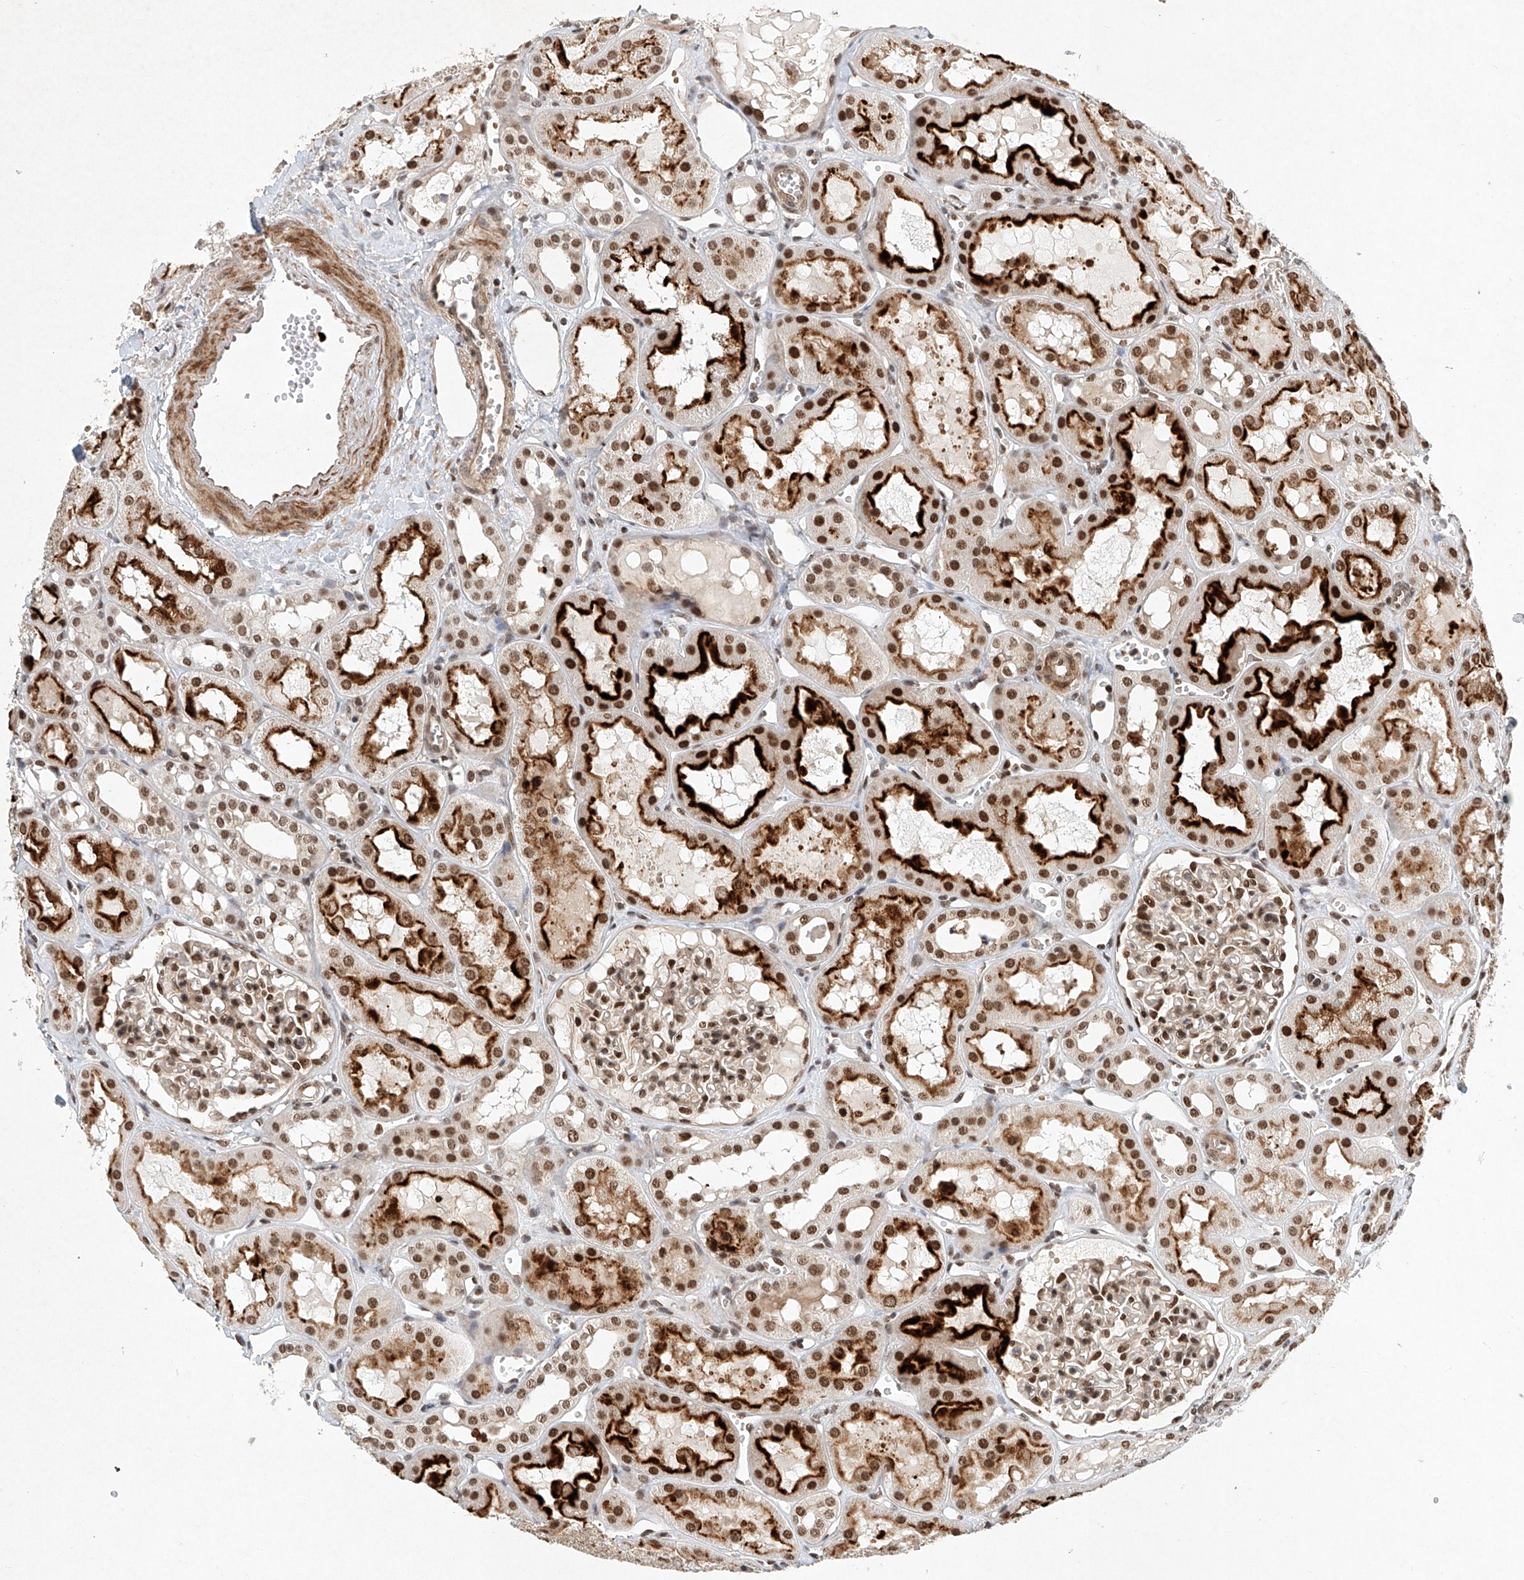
{"staining": {"intensity": "moderate", "quantity": ">75%", "location": "nuclear"}, "tissue": "kidney", "cell_type": "Cells in glomeruli", "image_type": "normal", "snomed": [{"axis": "morphology", "description": "Normal tissue, NOS"}, {"axis": "topography", "description": "Kidney"}], "caption": "An image of human kidney stained for a protein demonstrates moderate nuclear brown staining in cells in glomeruli. (DAB (3,3'-diaminobenzidine) IHC with brightfield microscopy, high magnification).", "gene": "ZNF470", "patient": {"sex": "male", "age": 16}}